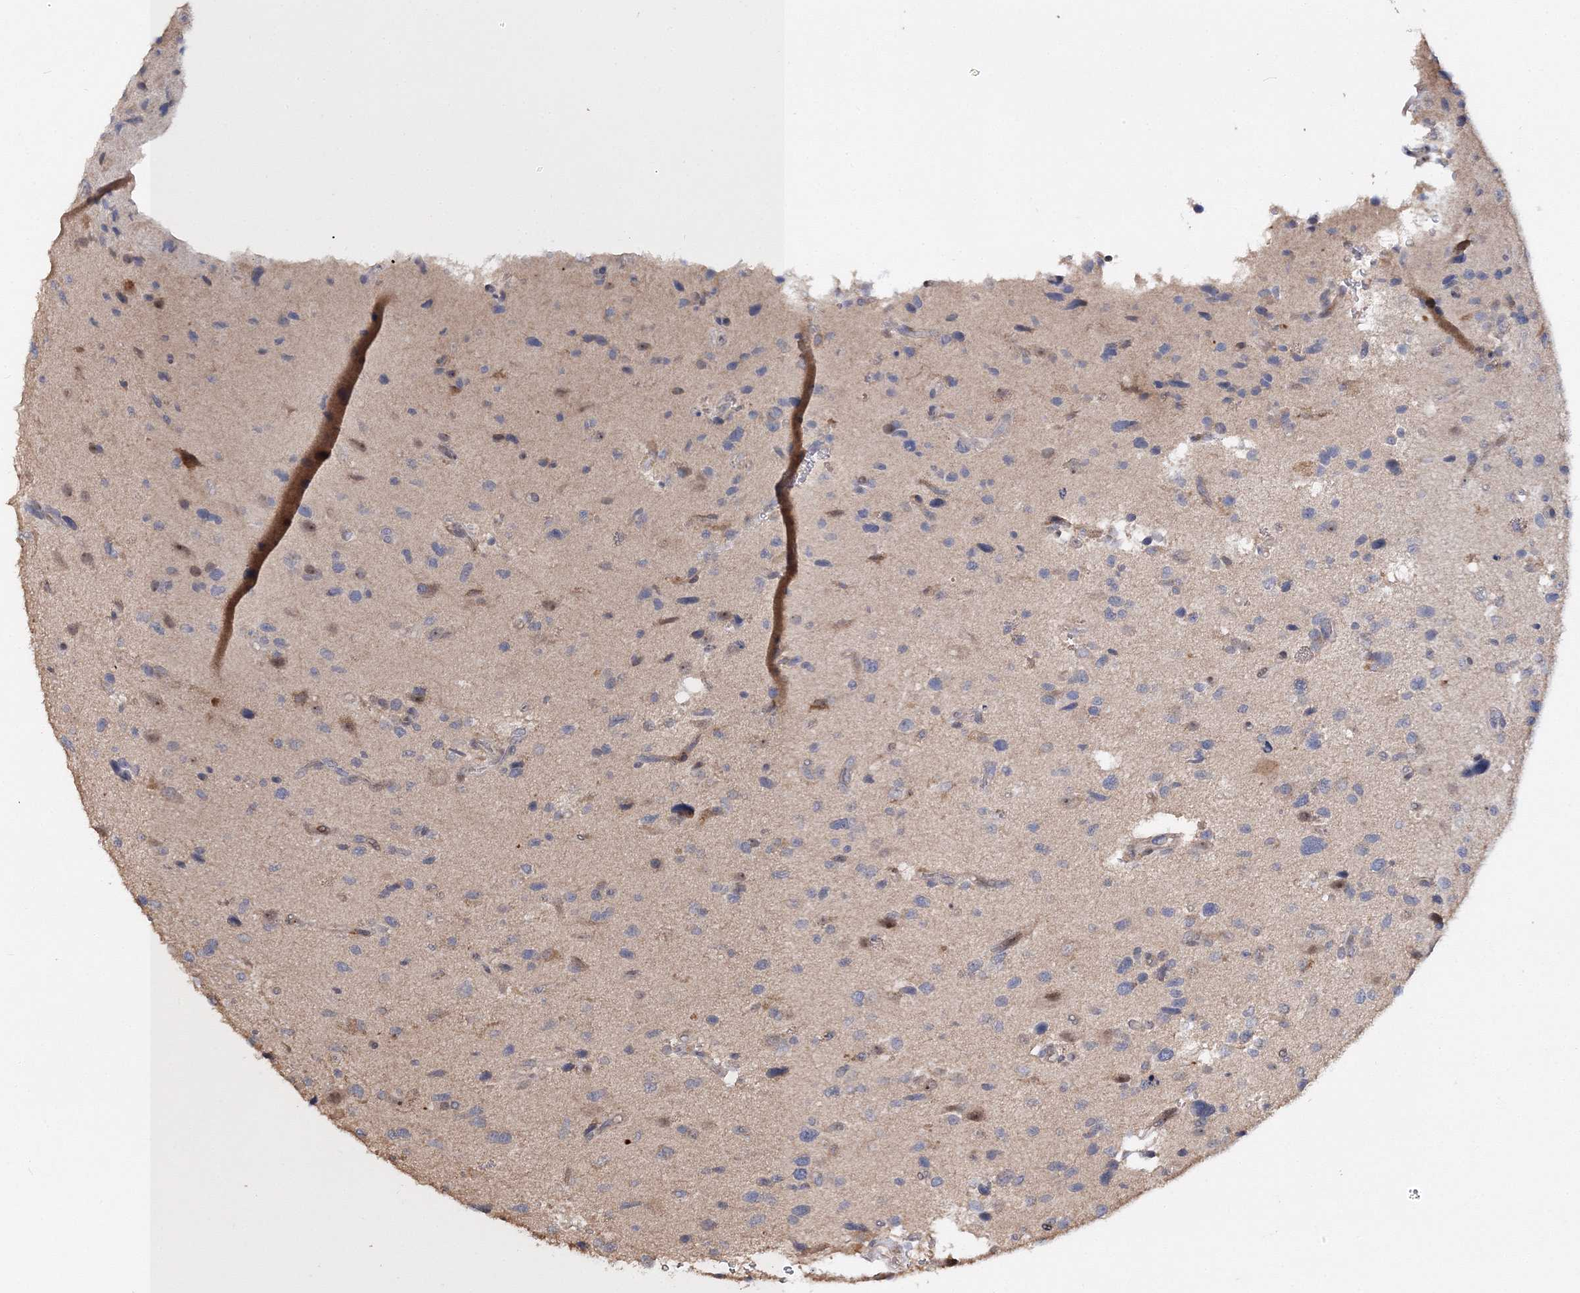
{"staining": {"intensity": "negative", "quantity": "none", "location": "none"}, "tissue": "glioma", "cell_type": "Tumor cells", "image_type": "cancer", "snomed": [{"axis": "morphology", "description": "Glioma, malignant, High grade"}, {"axis": "topography", "description": "Brain"}], "caption": "There is no significant expression in tumor cells of malignant glioma (high-grade).", "gene": "GJB5", "patient": {"sex": "male", "age": 33}}